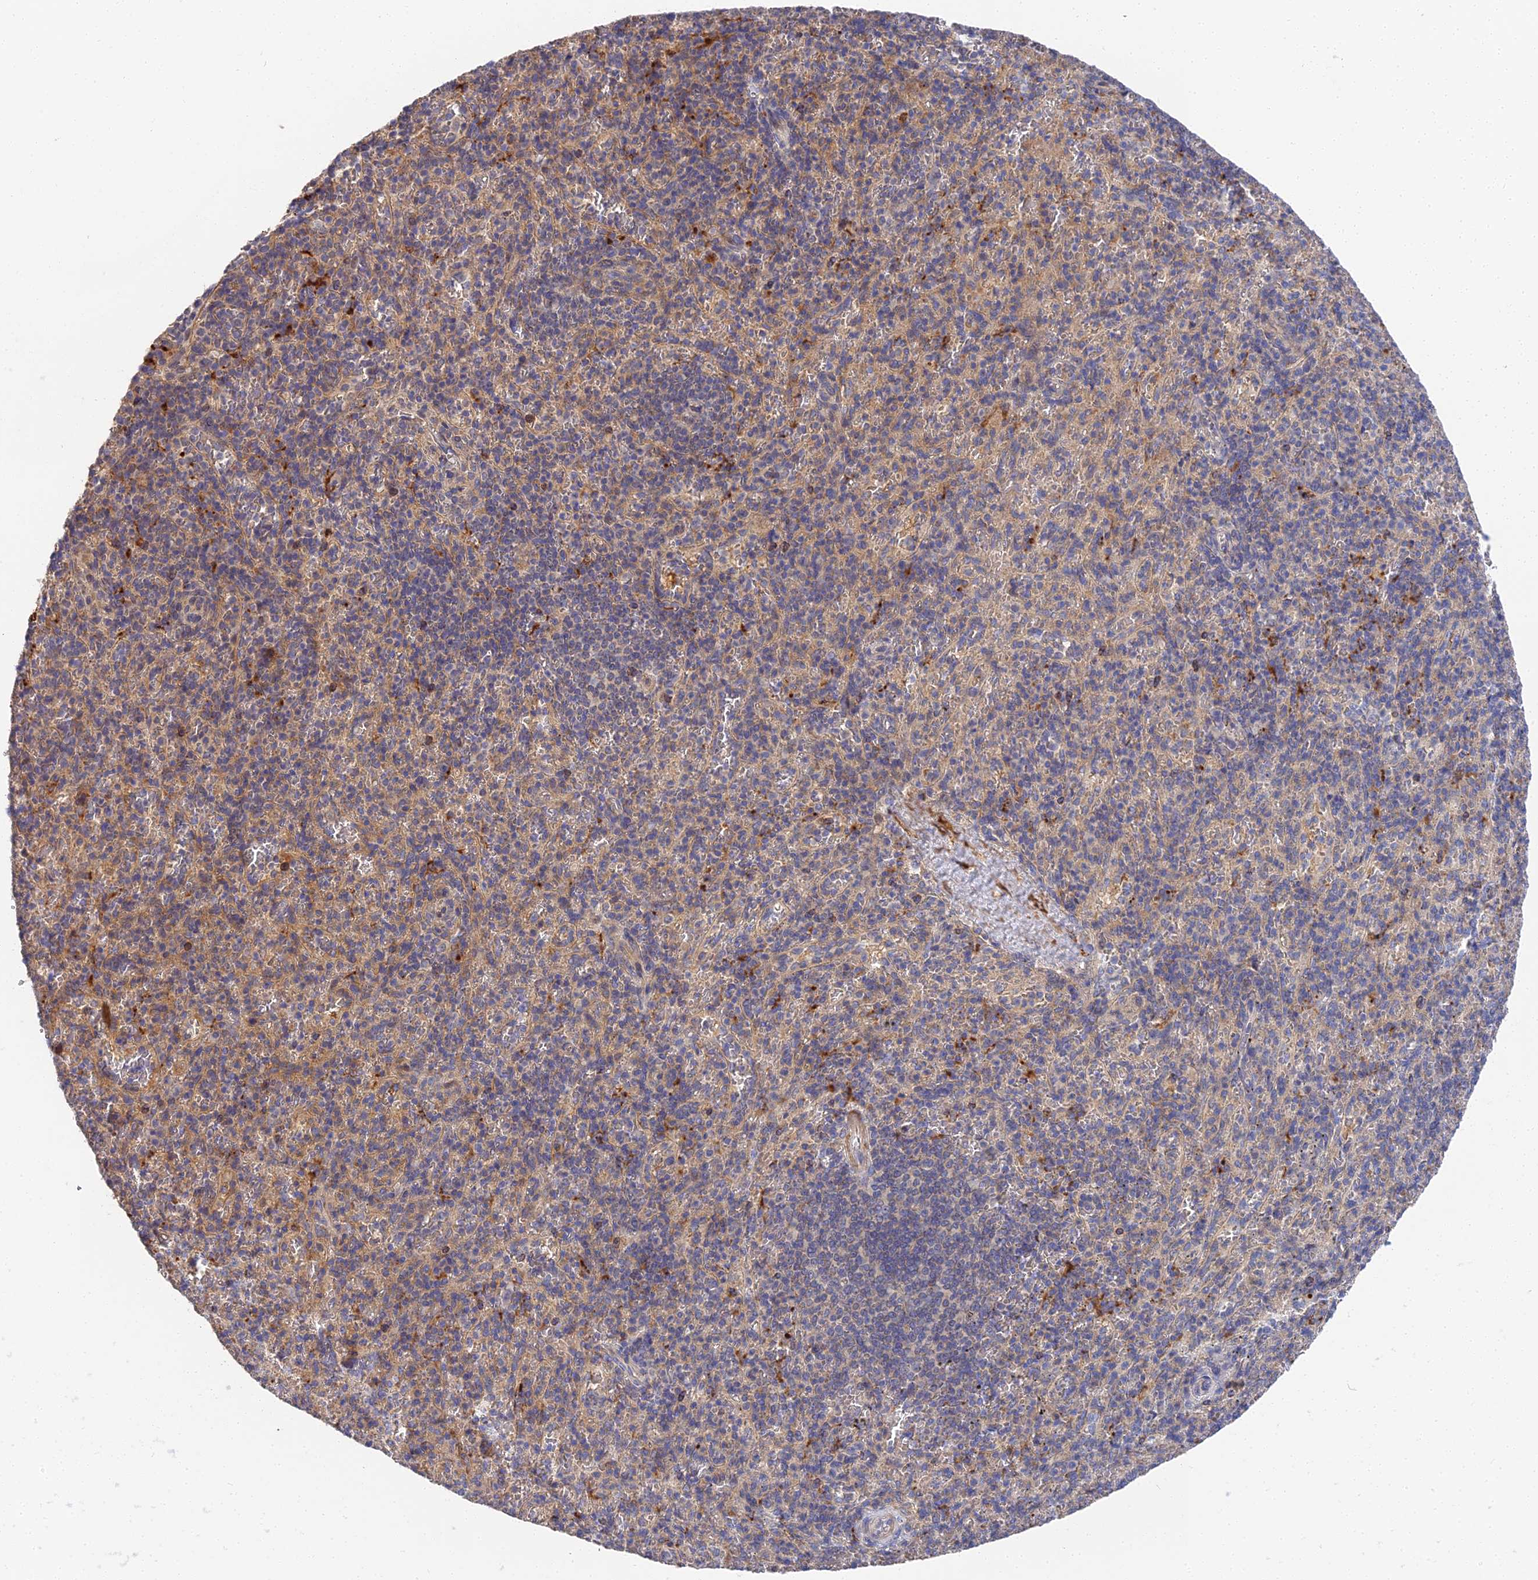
{"staining": {"intensity": "moderate", "quantity": "25%-75%", "location": "cytoplasmic/membranous"}, "tissue": "spleen", "cell_type": "Cells in red pulp", "image_type": "normal", "snomed": [{"axis": "morphology", "description": "Normal tissue, NOS"}, {"axis": "topography", "description": "Spleen"}], "caption": "Approximately 25%-75% of cells in red pulp in unremarkable human spleen demonstrate moderate cytoplasmic/membranous protein positivity as visualized by brown immunohistochemical staining.", "gene": "CCDC113", "patient": {"sex": "male", "age": 82}}